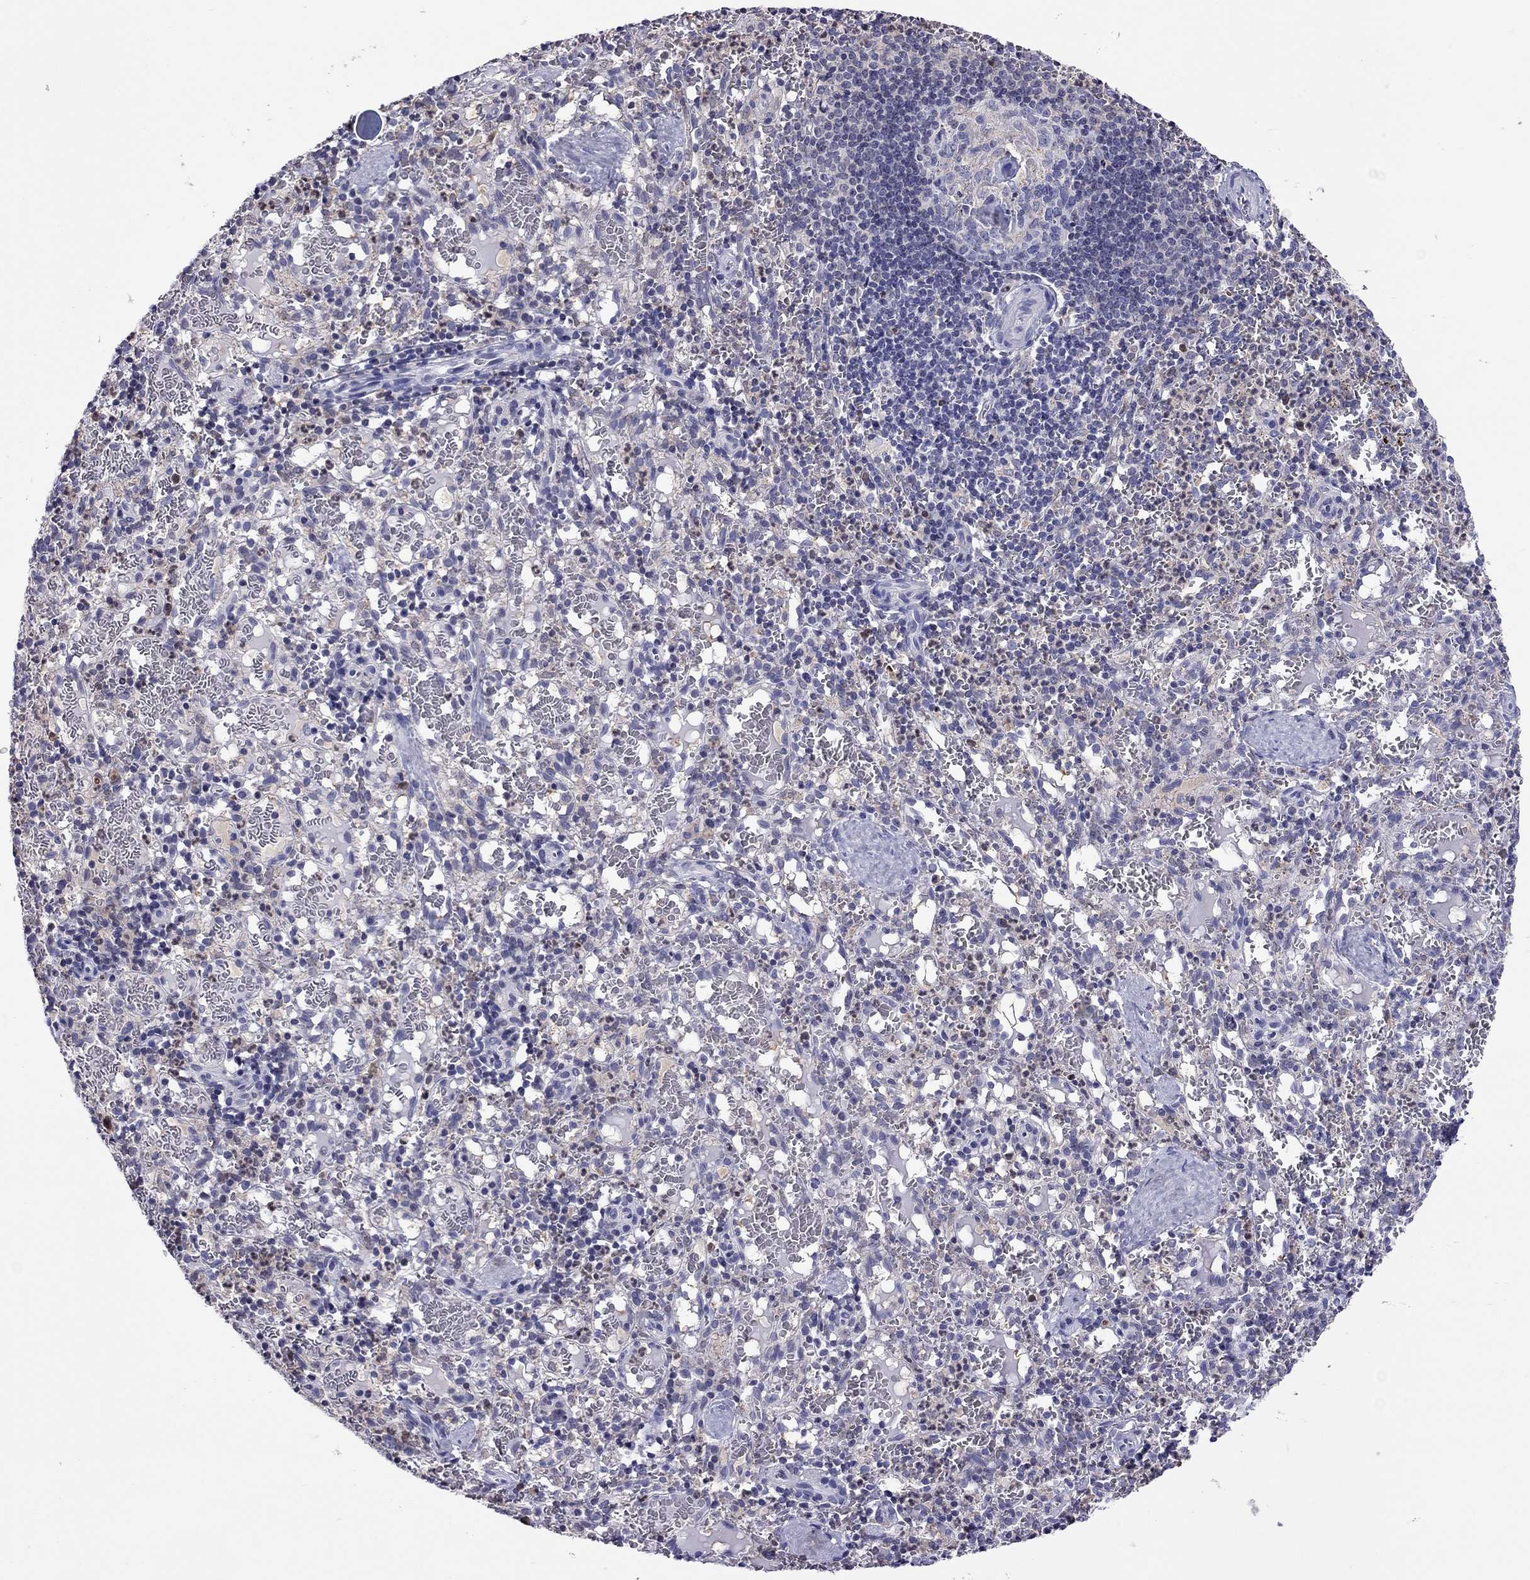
{"staining": {"intensity": "negative", "quantity": "none", "location": "none"}, "tissue": "spleen", "cell_type": "Cells in red pulp", "image_type": "normal", "snomed": [{"axis": "morphology", "description": "Normal tissue, NOS"}, {"axis": "topography", "description": "Spleen"}], "caption": "The immunohistochemistry image has no significant positivity in cells in red pulp of spleen. The staining was performed using DAB (3,3'-diaminobenzidine) to visualize the protein expression in brown, while the nuclei were stained in blue with hematoxylin (Magnification: 20x).", "gene": "SCG2", "patient": {"sex": "male", "age": 11}}